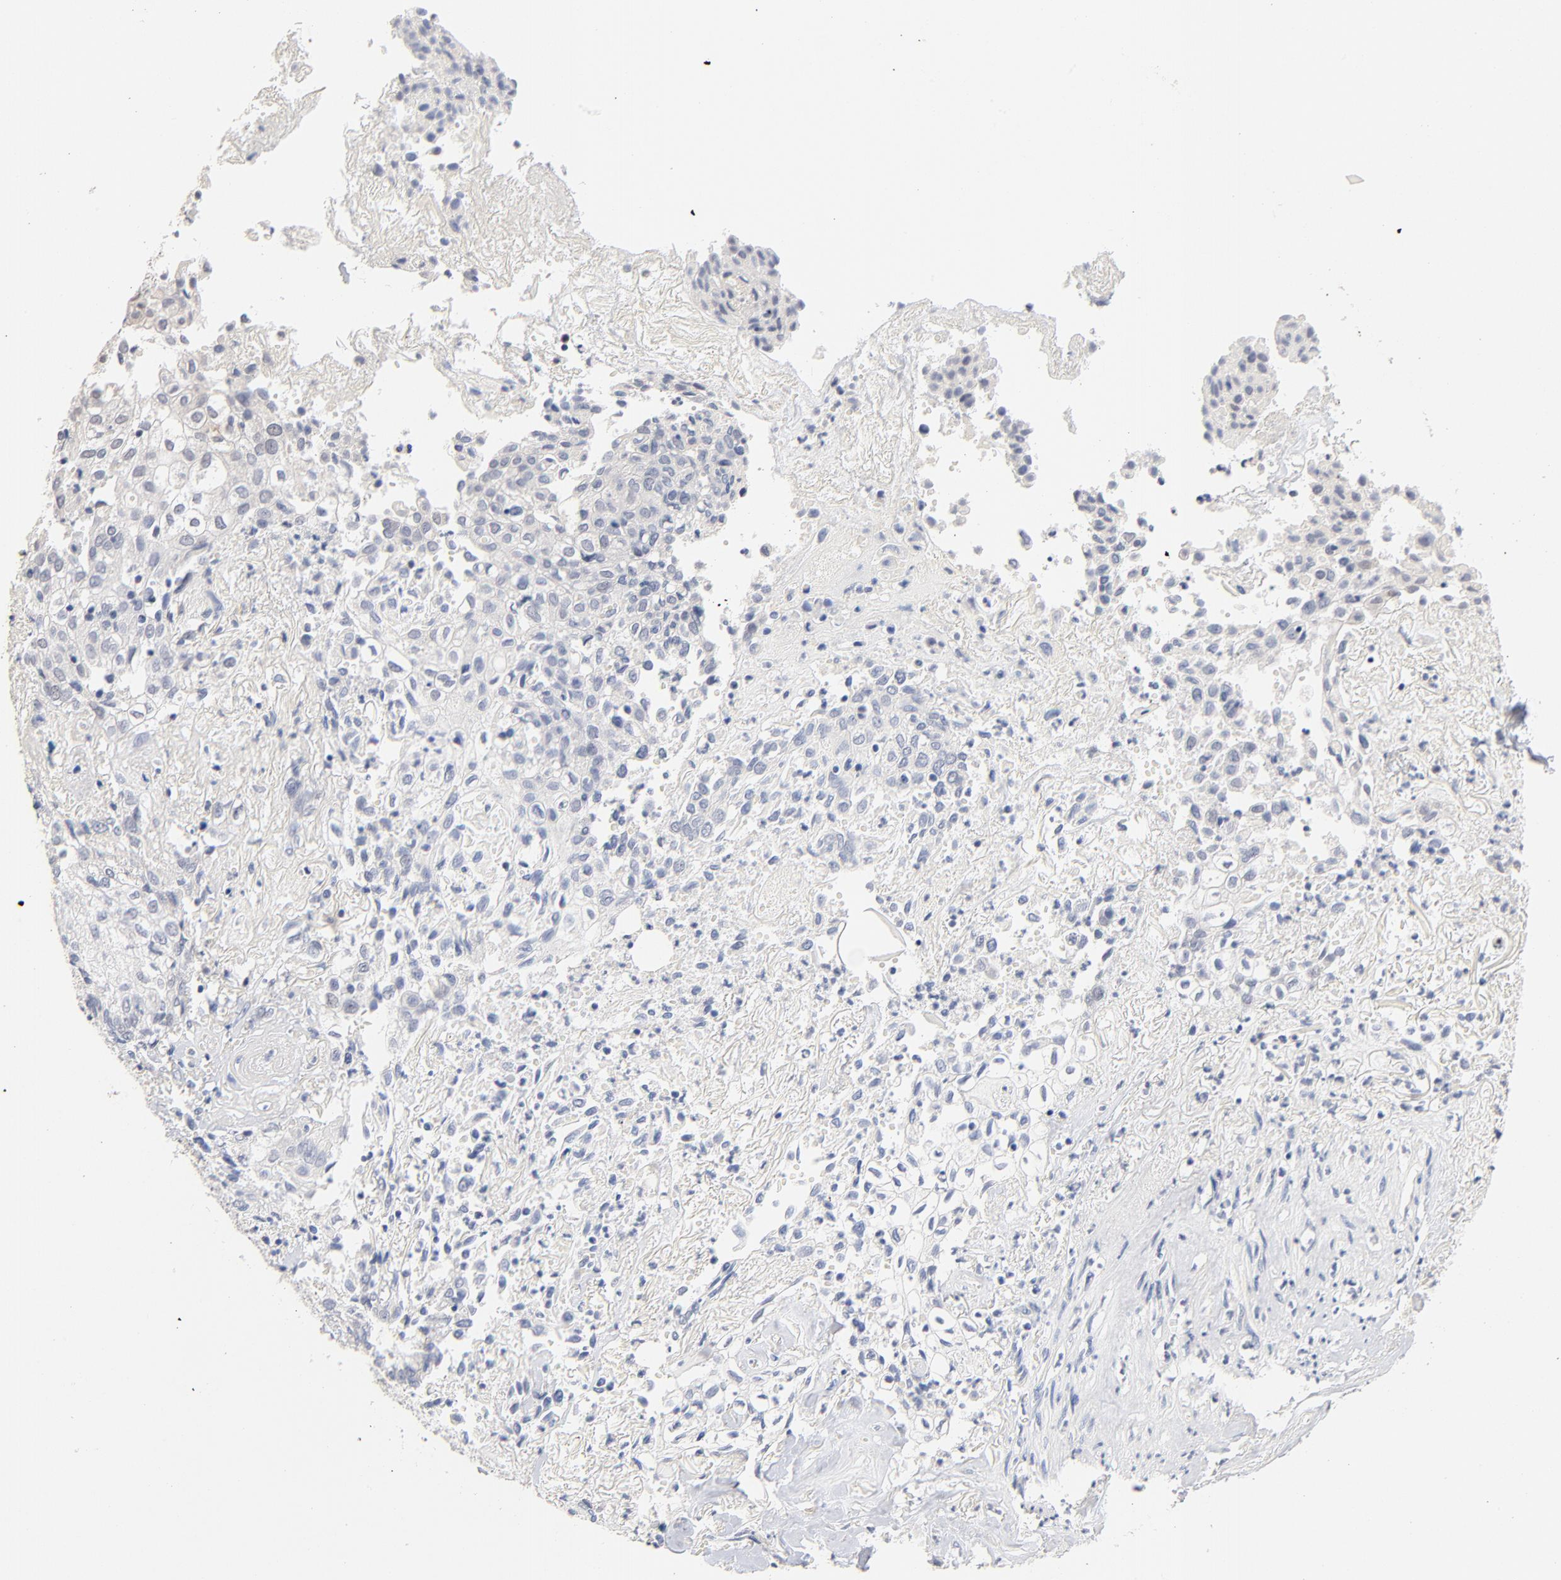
{"staining": {"intensity": "weak", "quantity": "25%-75%", "location": "nuclear"}, "tissue": "skin cancer", "cell_type": "Tumor cells", "image_type": "cancer", "snomed": [{"axis": "morphology", "description": "Squamous cell carcinoma, NOS"}, {"axis": "topography", "description": "Skin"}], "caption": "Protein expression analysis of skin cancer demonstrates weak nuclear positivity in approximately 25%-75% of tumor cells.", "gene": "ORC2", "patient": {"sex": "male", "age": 65}}